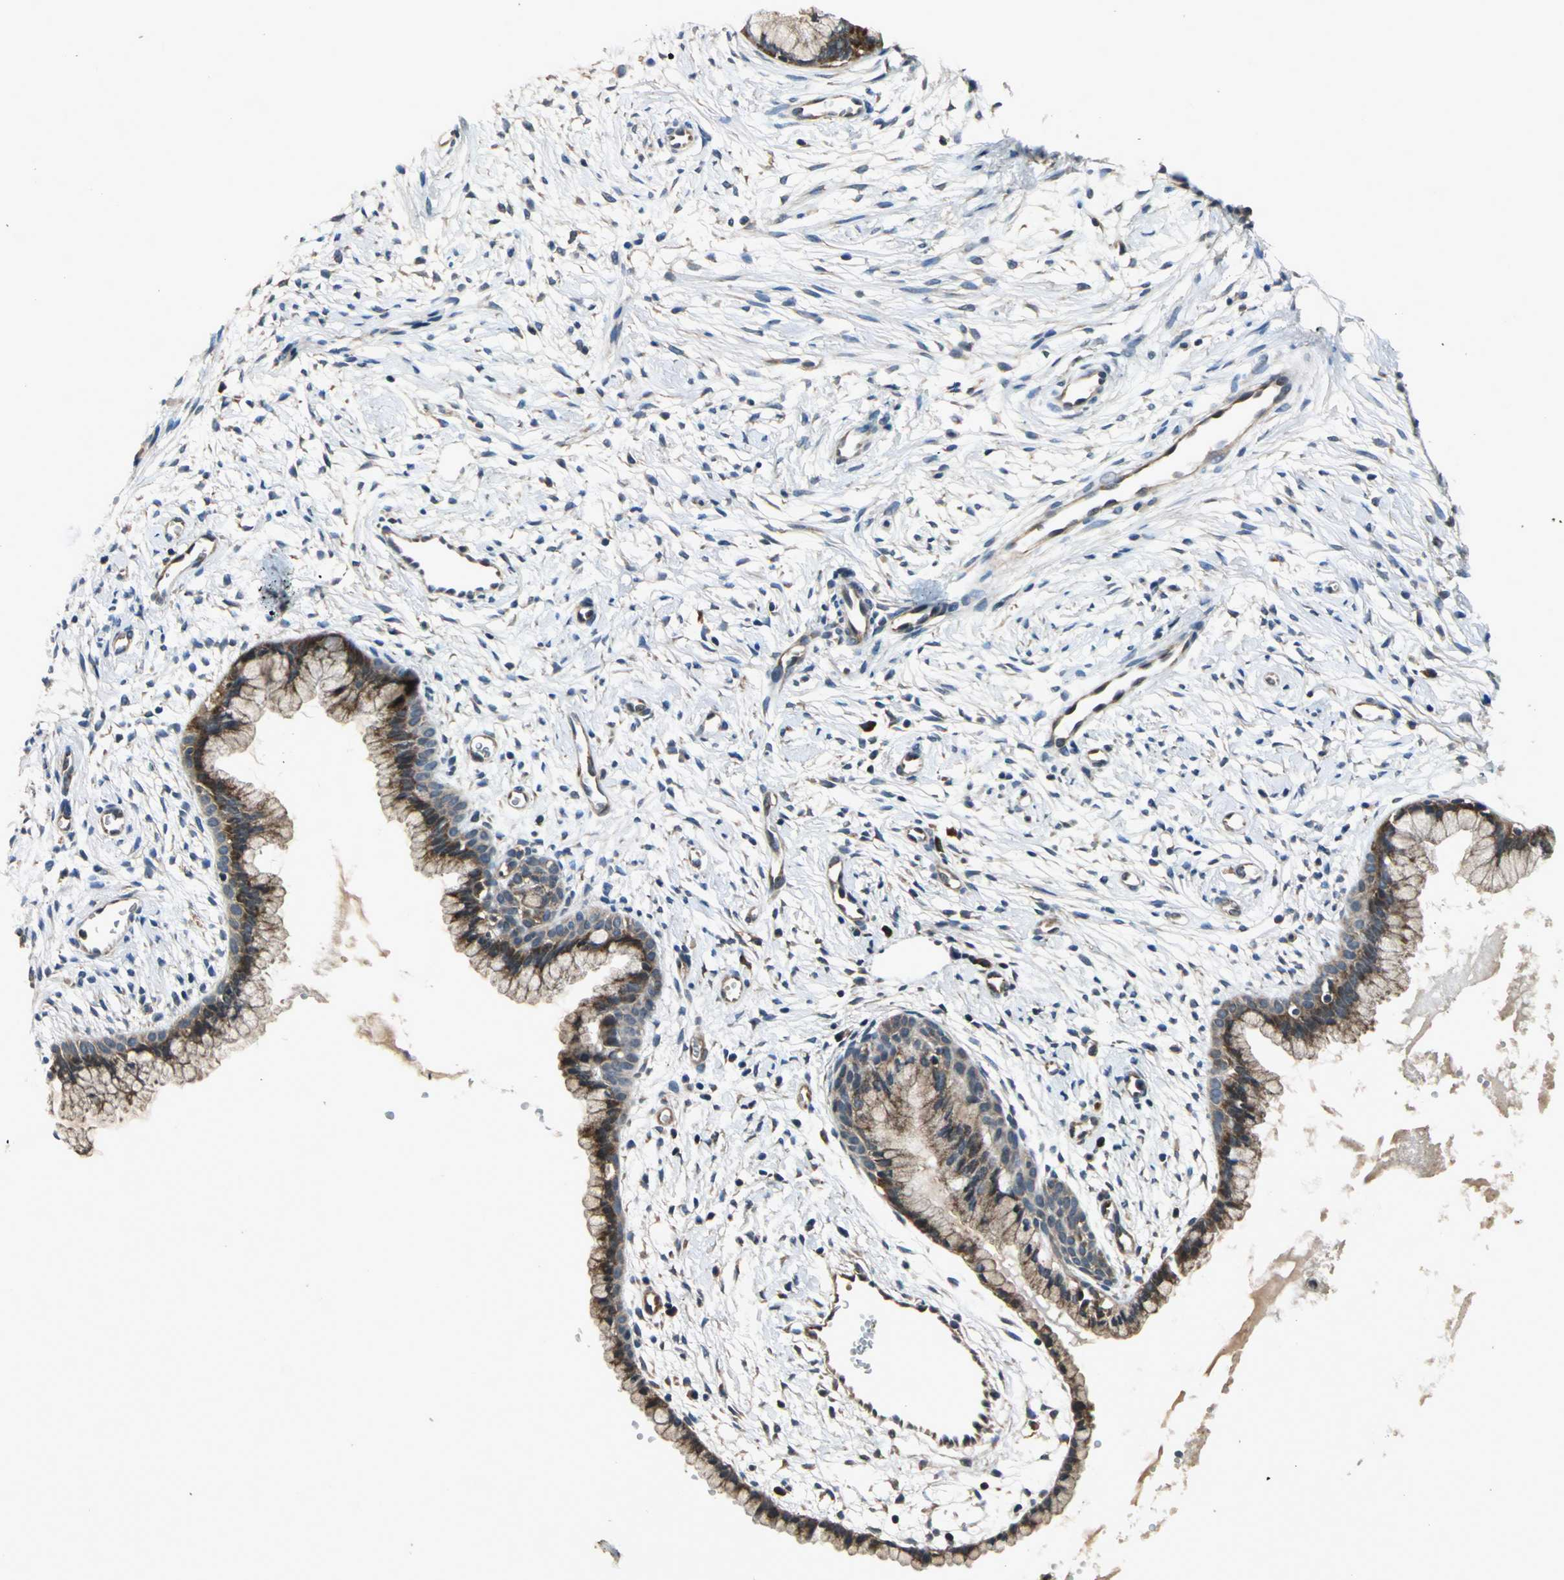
{"staining": {"intensity": "moderate", "quantity": "25%-75%", "location": "cytoplasmic/membranous"}, "tissue": "cervix", "cell_type": "Glandular cells", "image_type": "normal", "snomed": [{"axis": "morphology", "description": "Normal tissue, NOS"}, {"axis": "topography", "description": "Cervix"}], "caption": "This image reveals normal cervix stained with immunohistochemistry (IHC) to label a protein in brown. The cytoplasmic/membranous of glandular cells show moderate positivity for the protein. Nuclei are counter-stained blue.", "gene": "EIF2B2", "patient": {"sex": "female", "age": 39}}